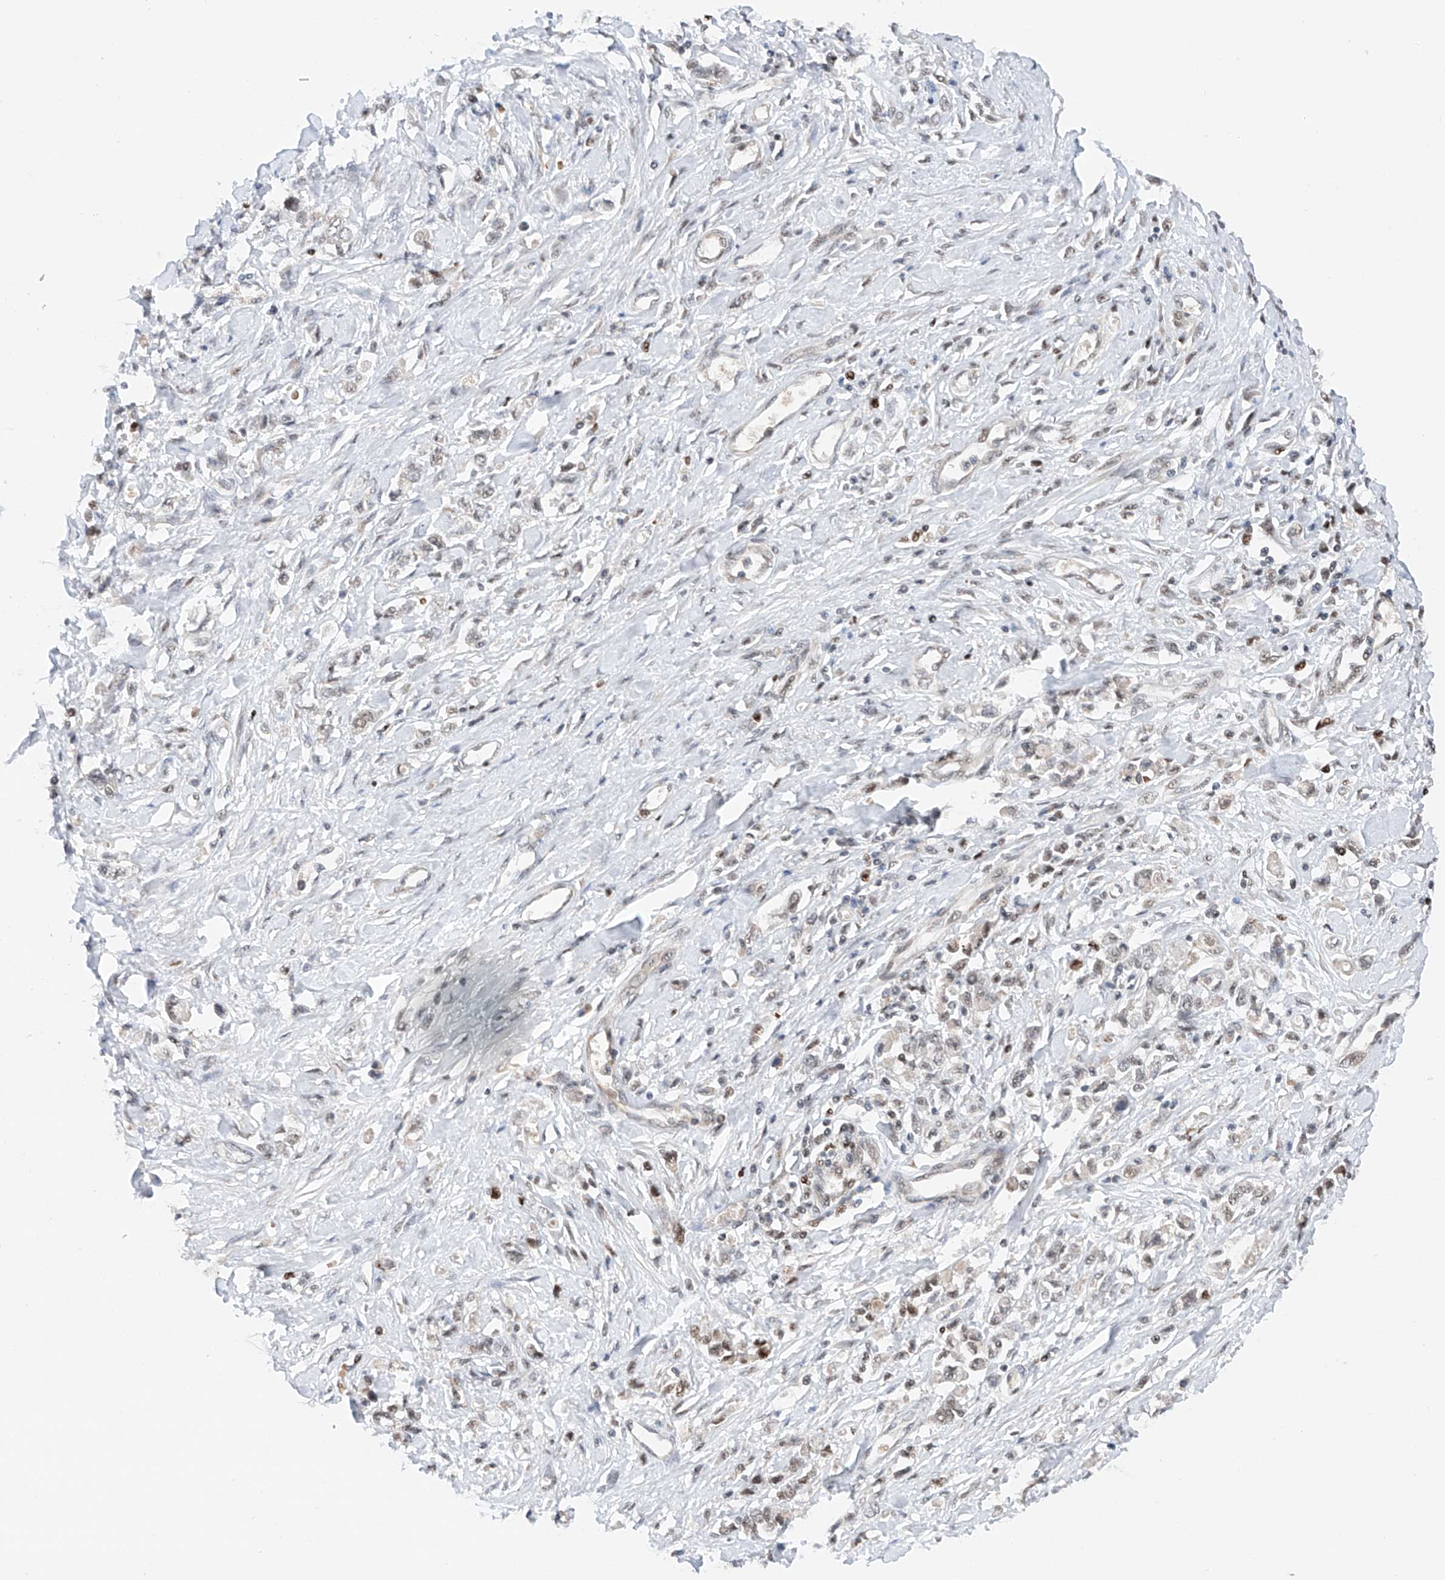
{"staining": {"intensity": "weak", "quantity": "25%-75%", "location": "nuclear"}, "tissue": "stomach cancer", "cell_type": "Tumor cells", "image_type": "cancer", "snomed": [{"axis": "morphology", "description": "Adenocarcinoma, NOS"}, {"axis": "topography", "description": "Stomach"}], "caption": "The image exhibits a brown stain indicating the presence of a protein in the nuclear of tumor cells in stomach cancer (adenocarcinoma). The protein of interest is stained brown, and the nuclei are stained in blue (DAB IHC with brightfield microscopy, high magnification).", "gene": "SNRNP200", "patient": {"sex": "female", "age": 76}}